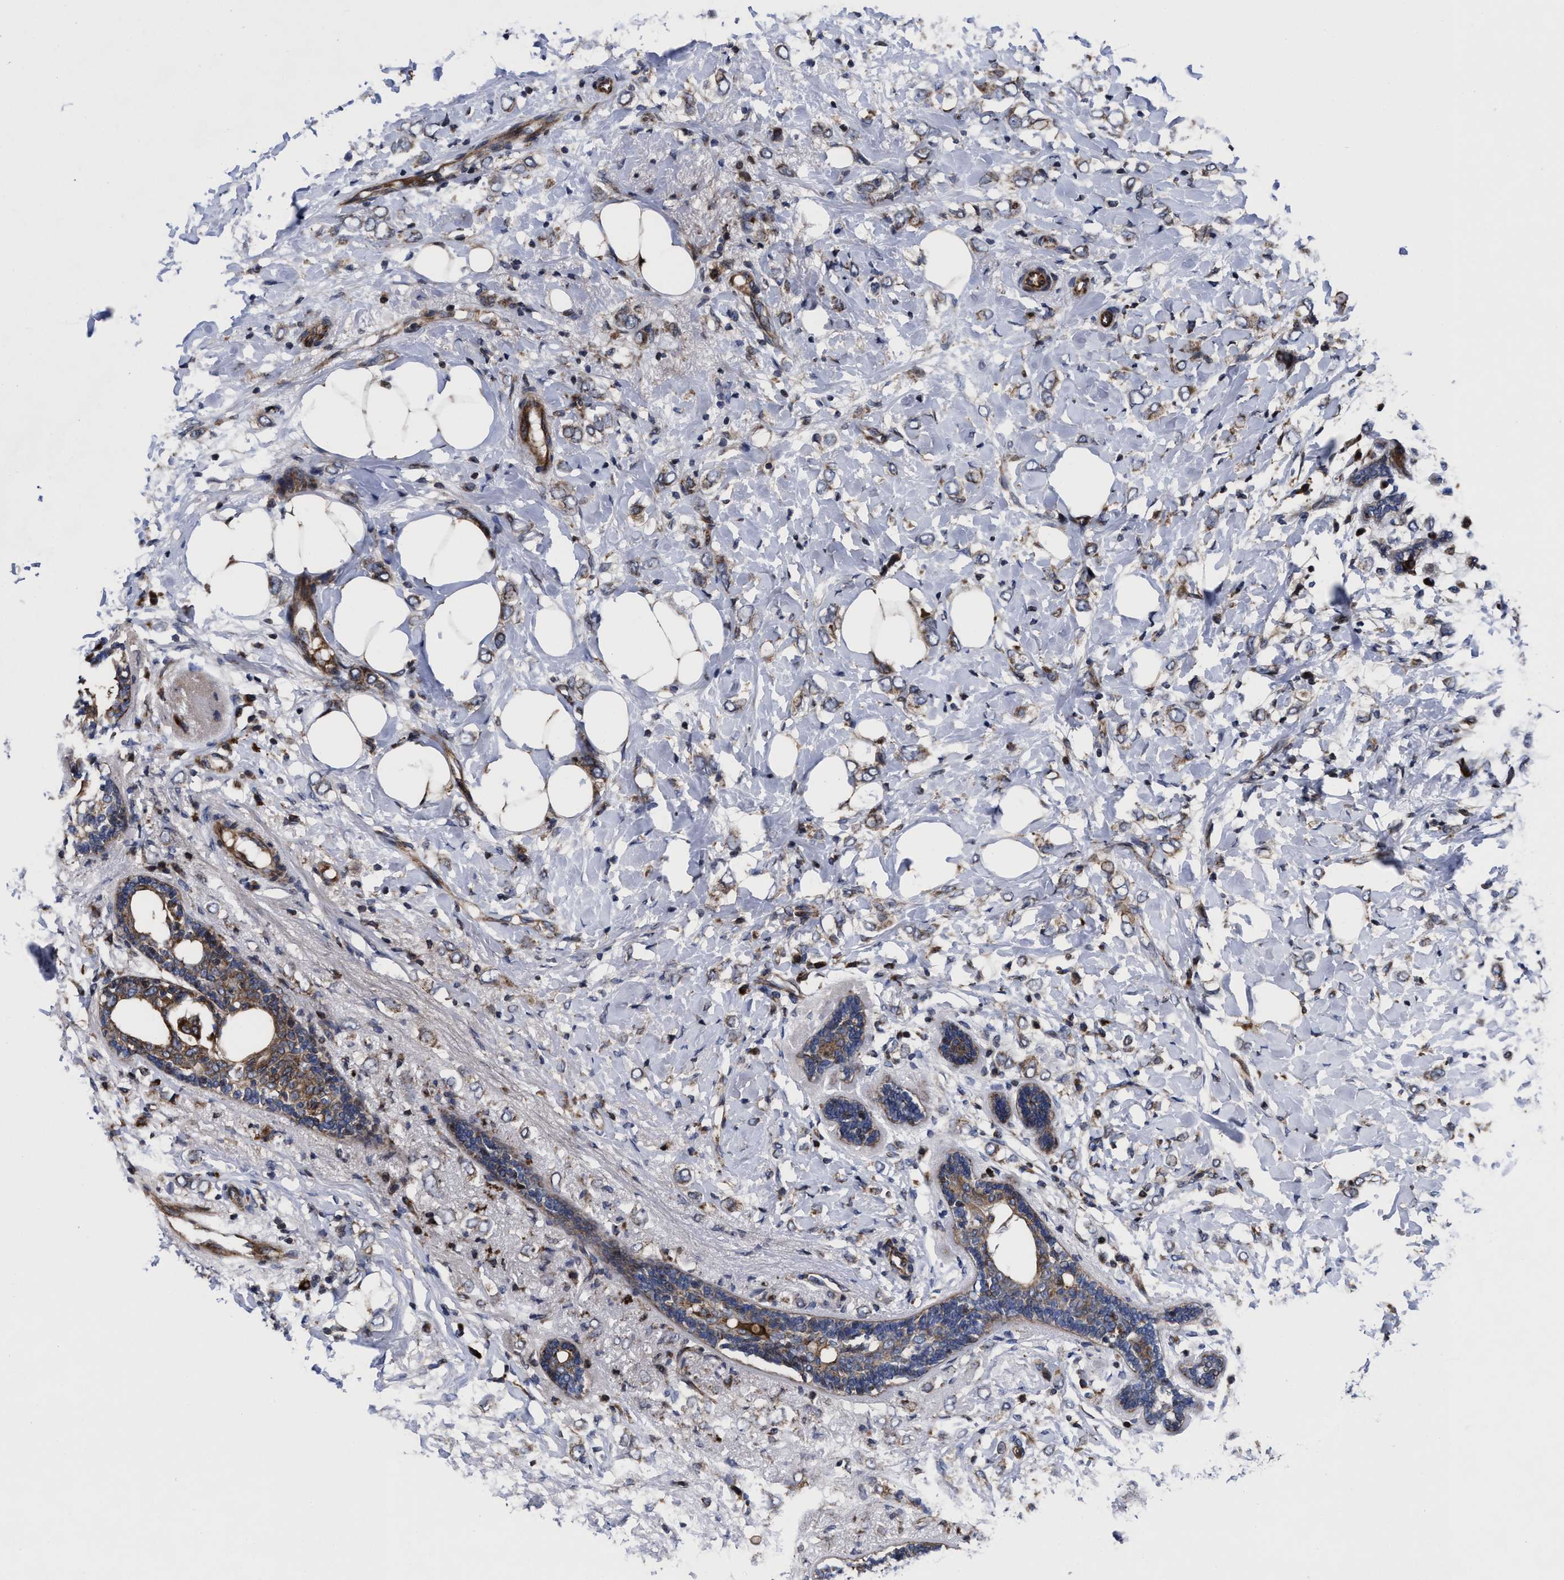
{"staining": {"intensity": "weak", "quantity": ">75%", "location": "cytoplasmic/membranous"}, "tissue": "breast cancer", "cell_type": "Tumor cells", "image_type": "cancer", "snomed": [{"axis": "morphology", "description": "Normal tissue, NOS"}, {"axis": "morphology", "description": "Lobular carcinoma"}, {"axis": "topography", "description": "Breast"}], "caption": "Weak cytoplasmic/membranous expression is present in about >75% of tumor cells in breast lobular carcinoma.", "gene": "MRPL50", "patient": {"sex": "female", "age": 47}}